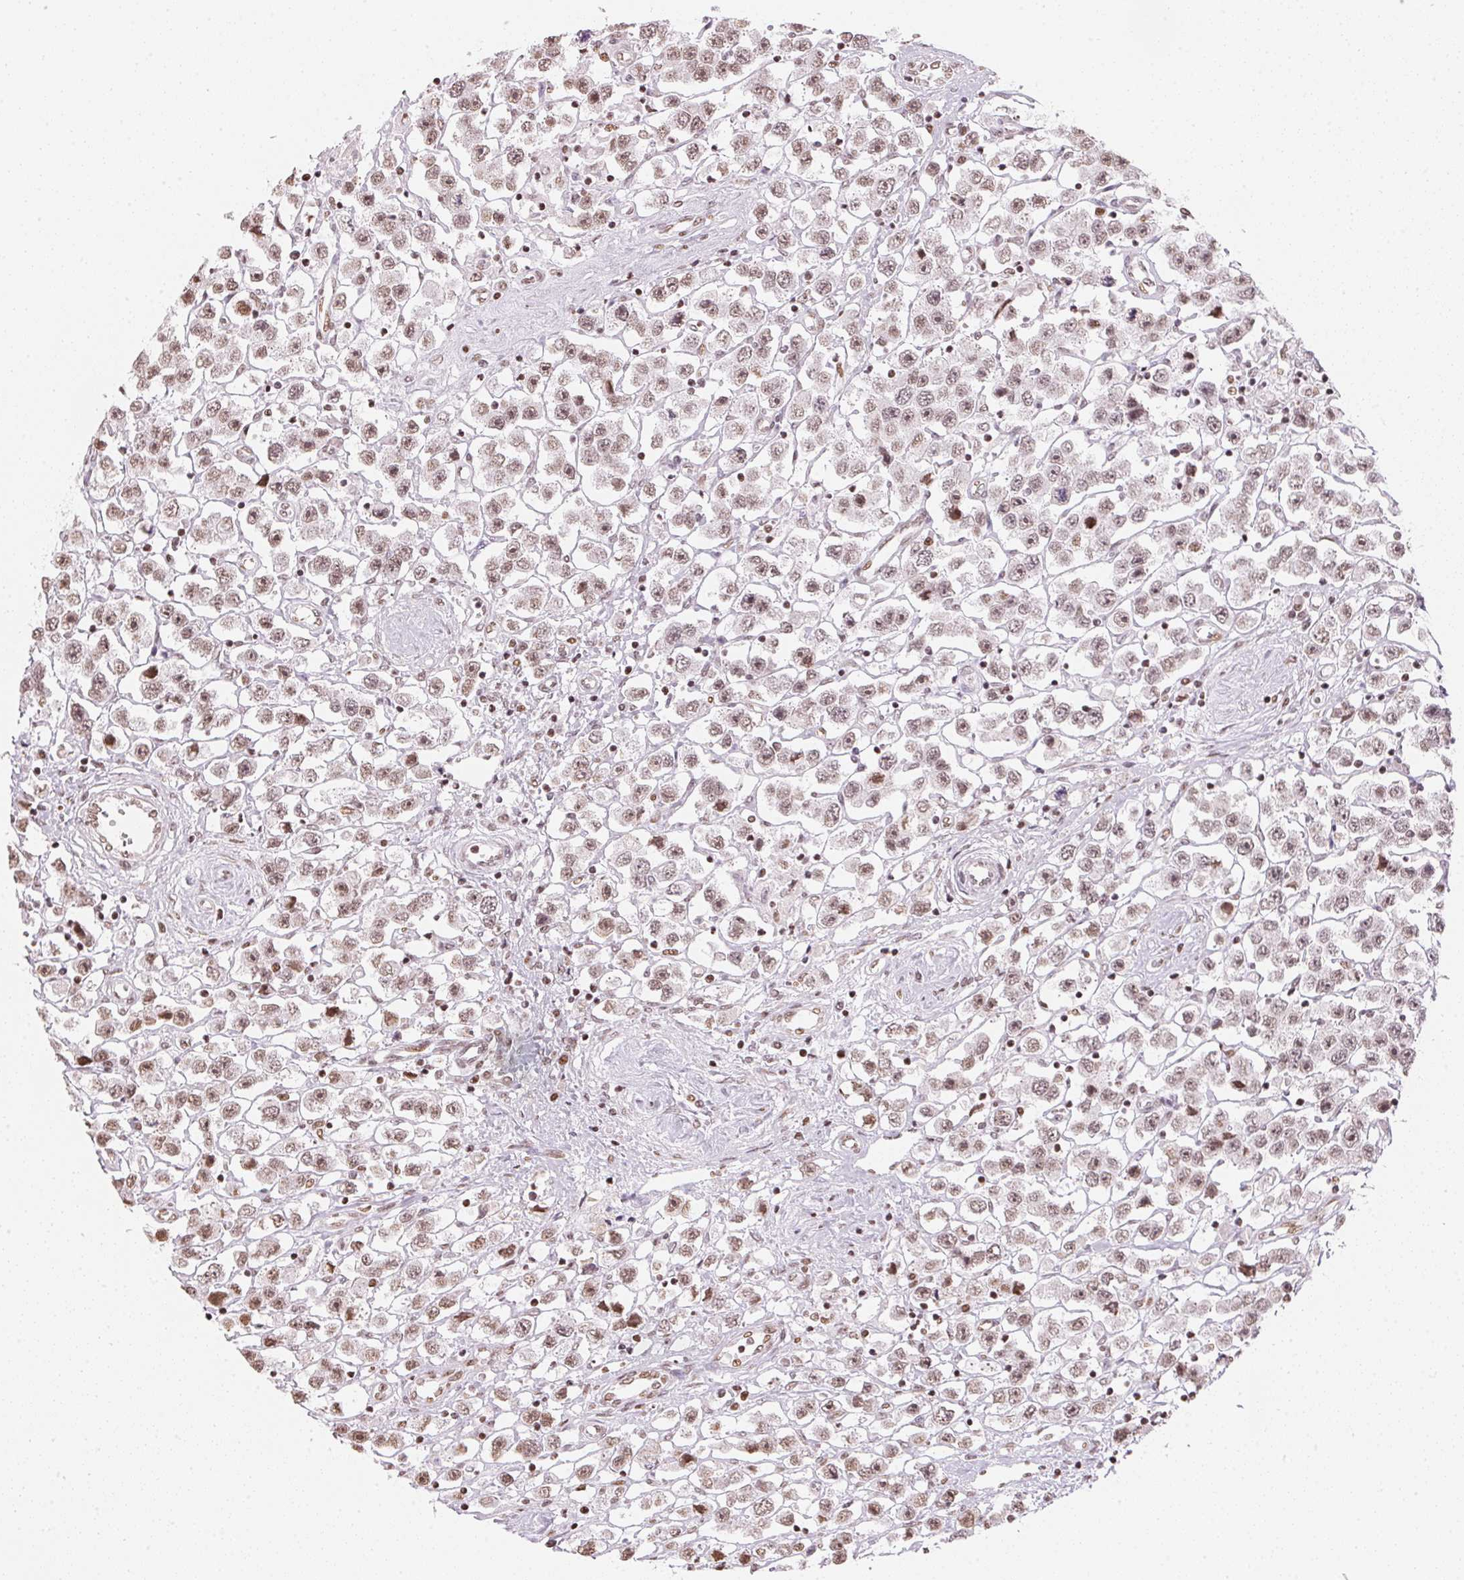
{"staining": {"intensity": "moderate", "quantity": ">75%", "location": "nuclear"}, "tissue": "testis cancer", "cell_type": "Tumor cells", "image_type": "cancer", "snomed": [{"axis": "morphology", "description": "Seminoma, NOS"}, {"axis": "topography", "description": "Testis"}], "caption": "Immunohistochemistry (DAB) staining of testis cancer (seminoma) exhibits moderate nuclear protein expression in approximately >75% of tumor cells.", "gene": "KAT6A", "patient": {"sex": "male", "age": 45}}